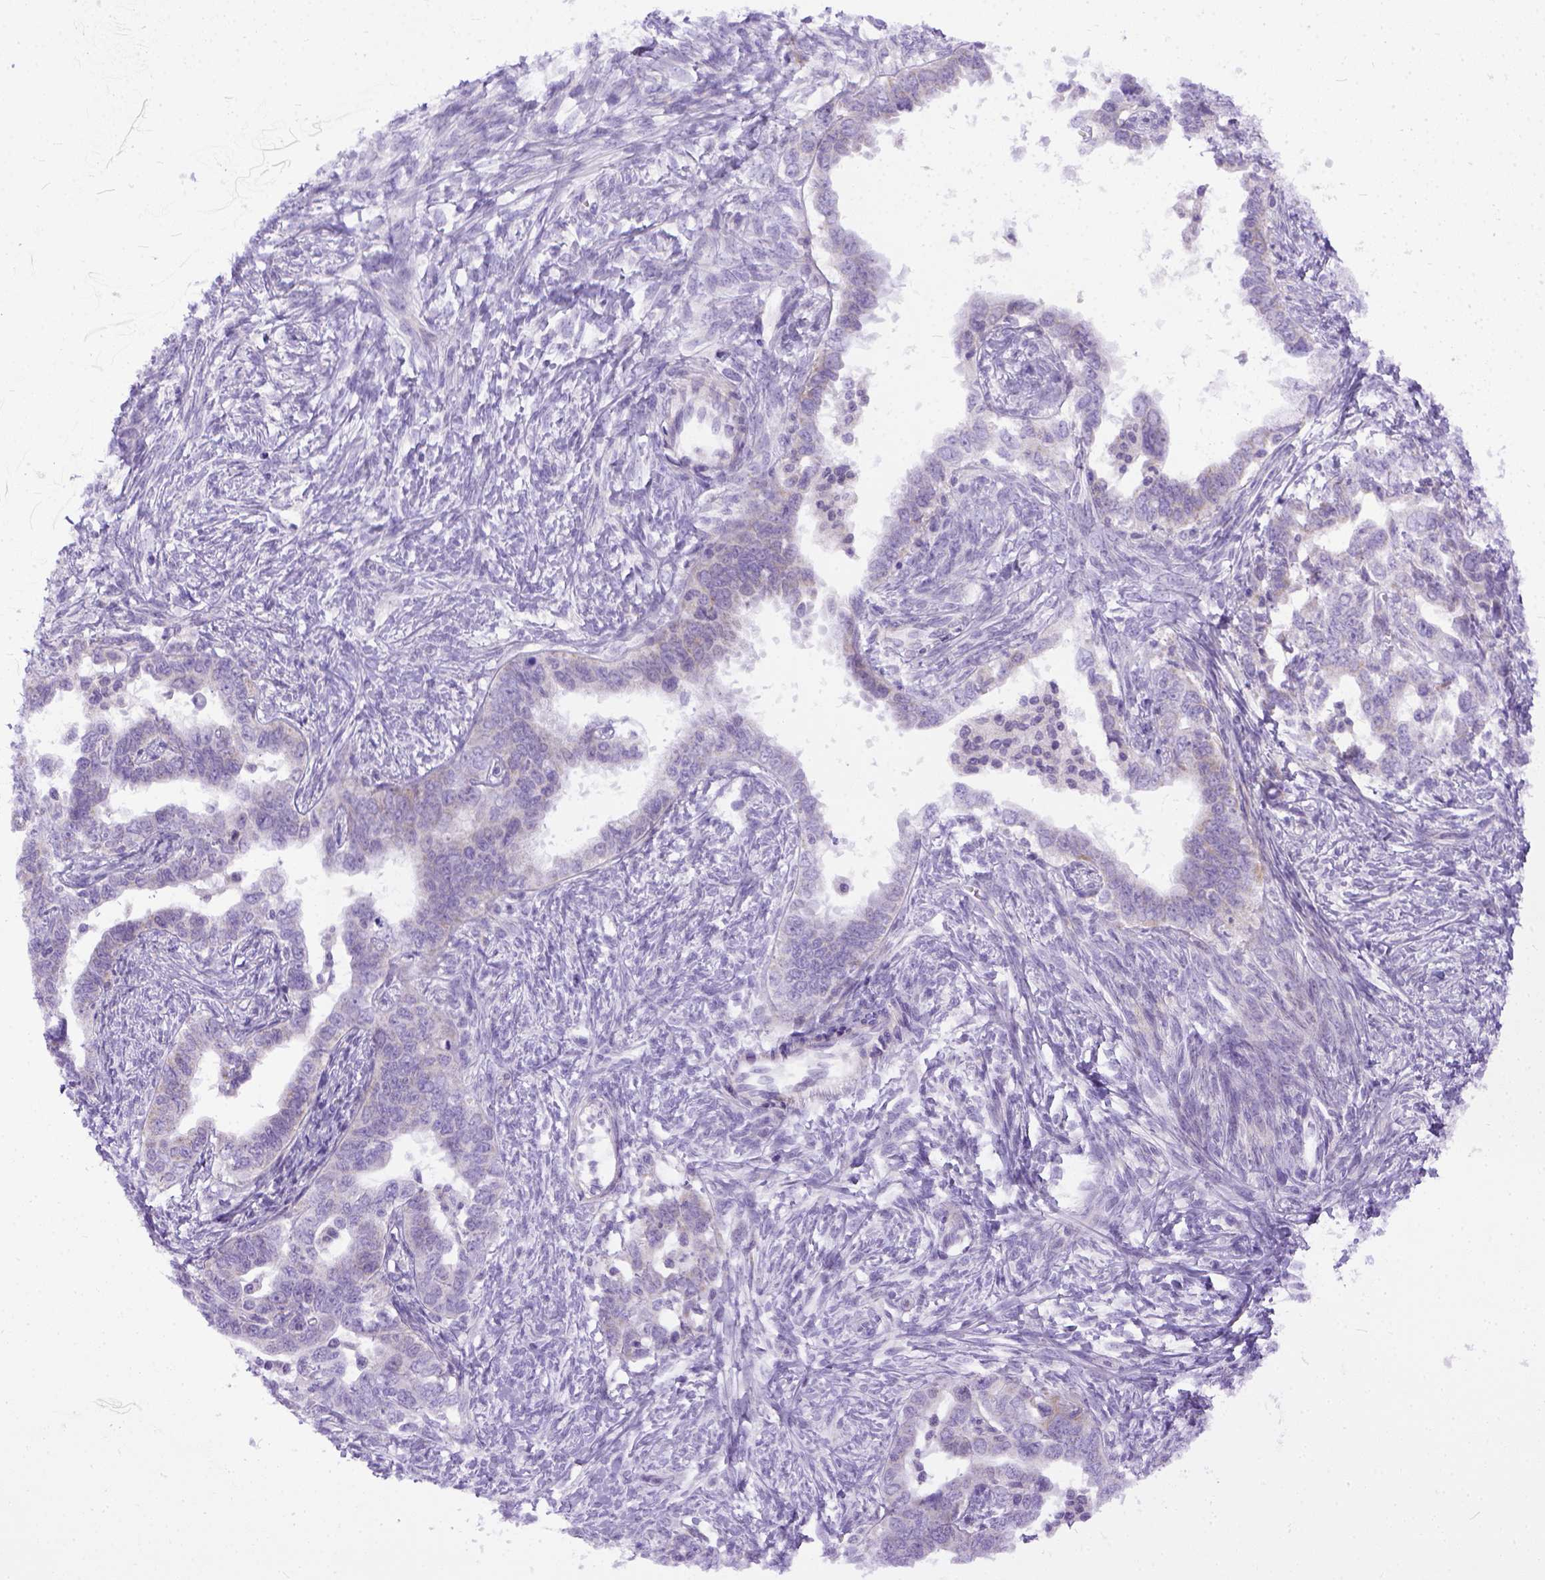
{"staining": {"intensity": "negative", "quantity": "none", "location": "none"}, "tissue": "ovarian cancer", "cell_type": "Tumor cells", "image_type": "cancer", "snomed": [{"axis": "morphology", "description": "Cystadenocarcinoma, serous, NOS"}, {"axis": "topography", "description": "Ovary"}], "caption": "Immunohistochemistry (IHC) micrograph of serous cystadenocarcinoma (ovarian) stained for a protein (brown), which exhibits no staining in tumor cells.", "gene": "PLK5", "patient": {"sex": "female", "age": 69}}